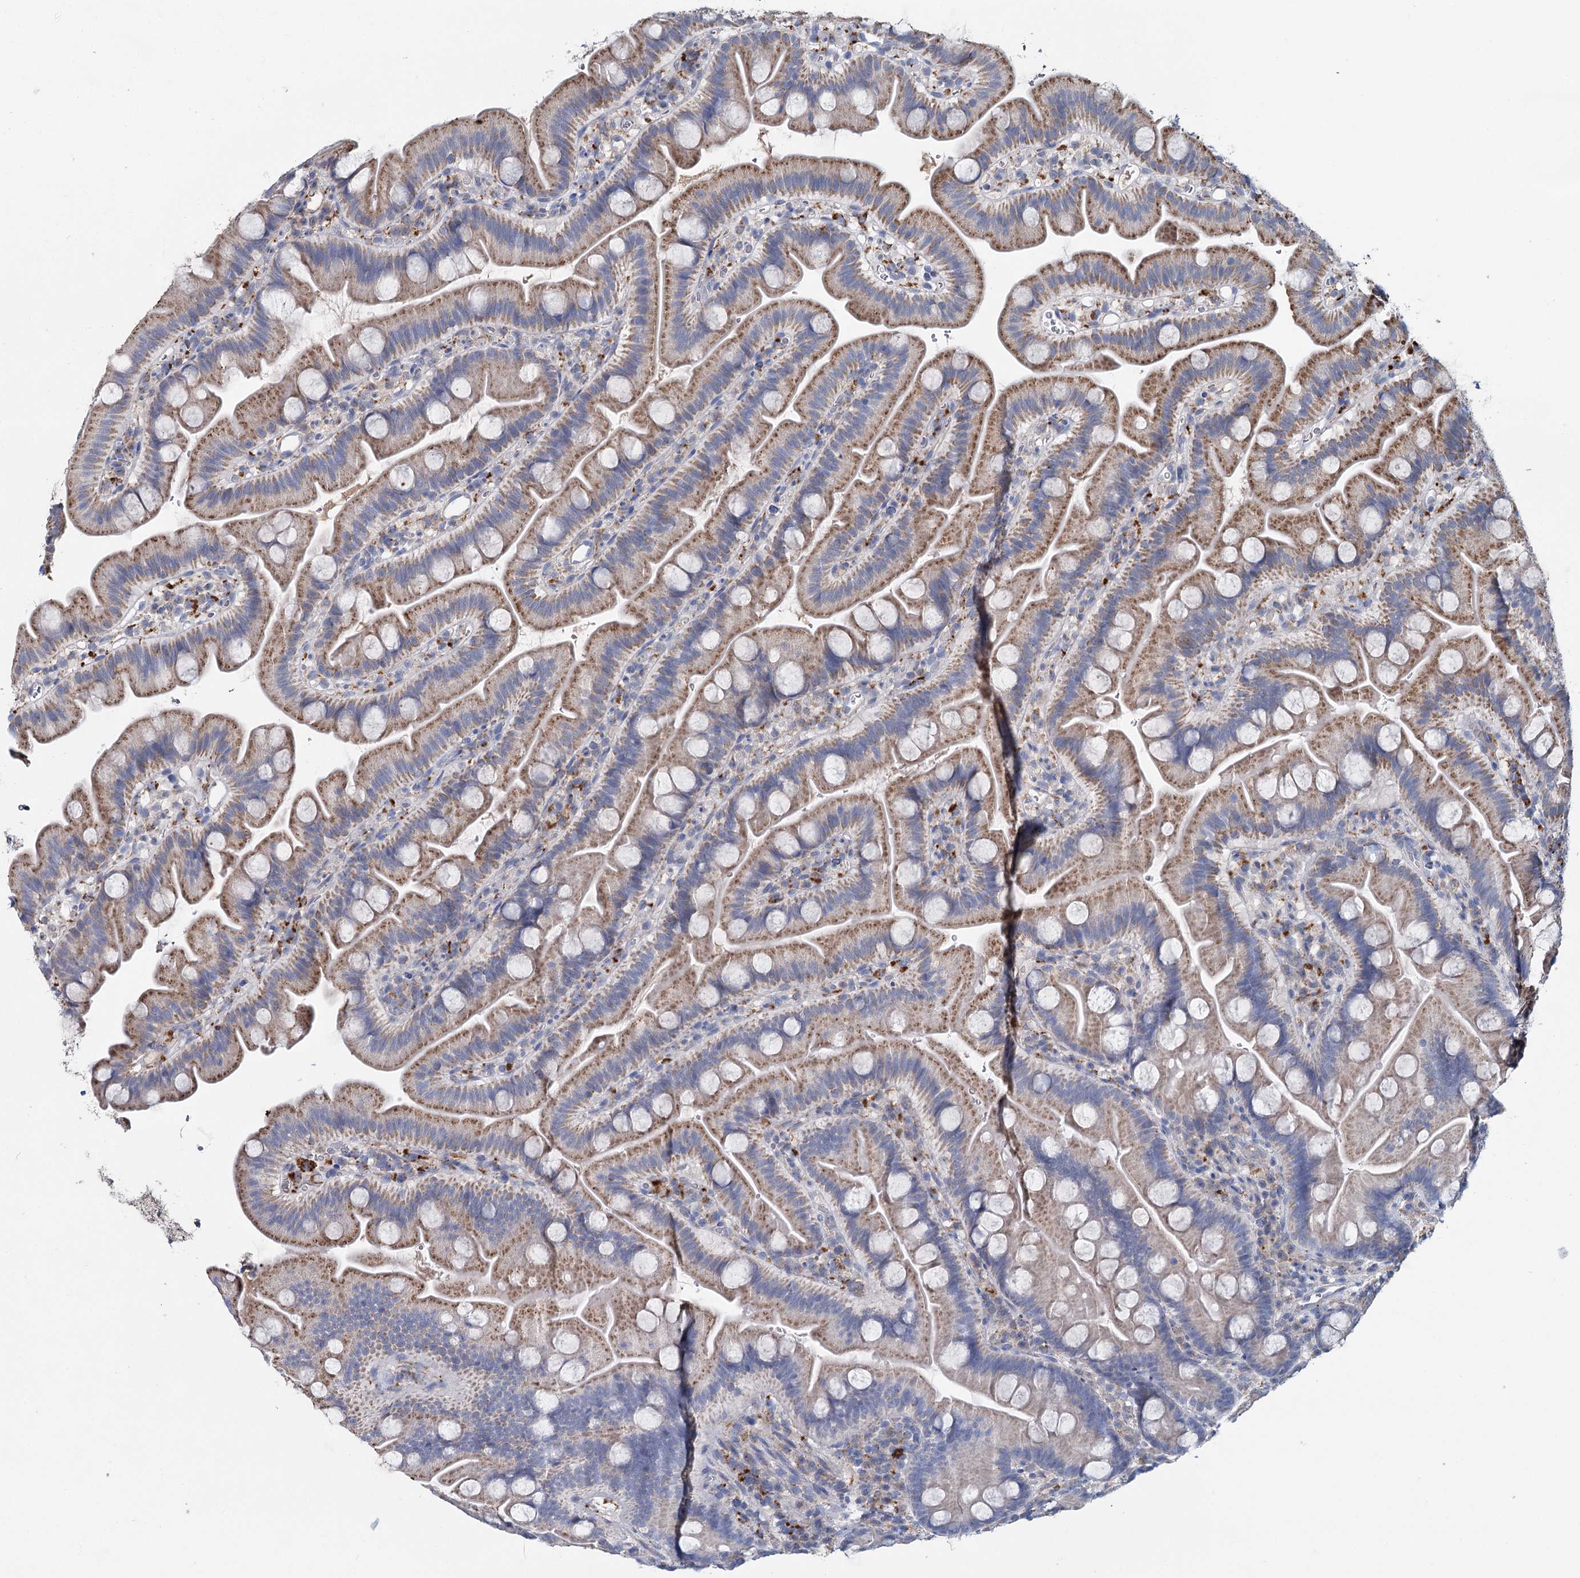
{"staining": {"intensity": "moderate", "quantity": "25%-75%", "location": "cytoplasmic/membranous"}, "tissue": "small intestine", "cell_type": "Glandular cells", "image_type": "normal", "snomed": [{"axis": "morphology", "description": "Normal tissue, NOS"}, {"axis": "topography", "description": "Small intestine"}], "caption": "High-magnification brightfield microscopy of normal small intestine stained with DAB (3,3'-diaminobenzidine) (brown) and counterstained with hematoxylin (blue). glandular cells exhibit moderate cytoplasmic/membranous staining is appreciated in about25%-75% of cells.", "gene": "ANKRD16", "patient": {"sex": "female", "age": 68}}